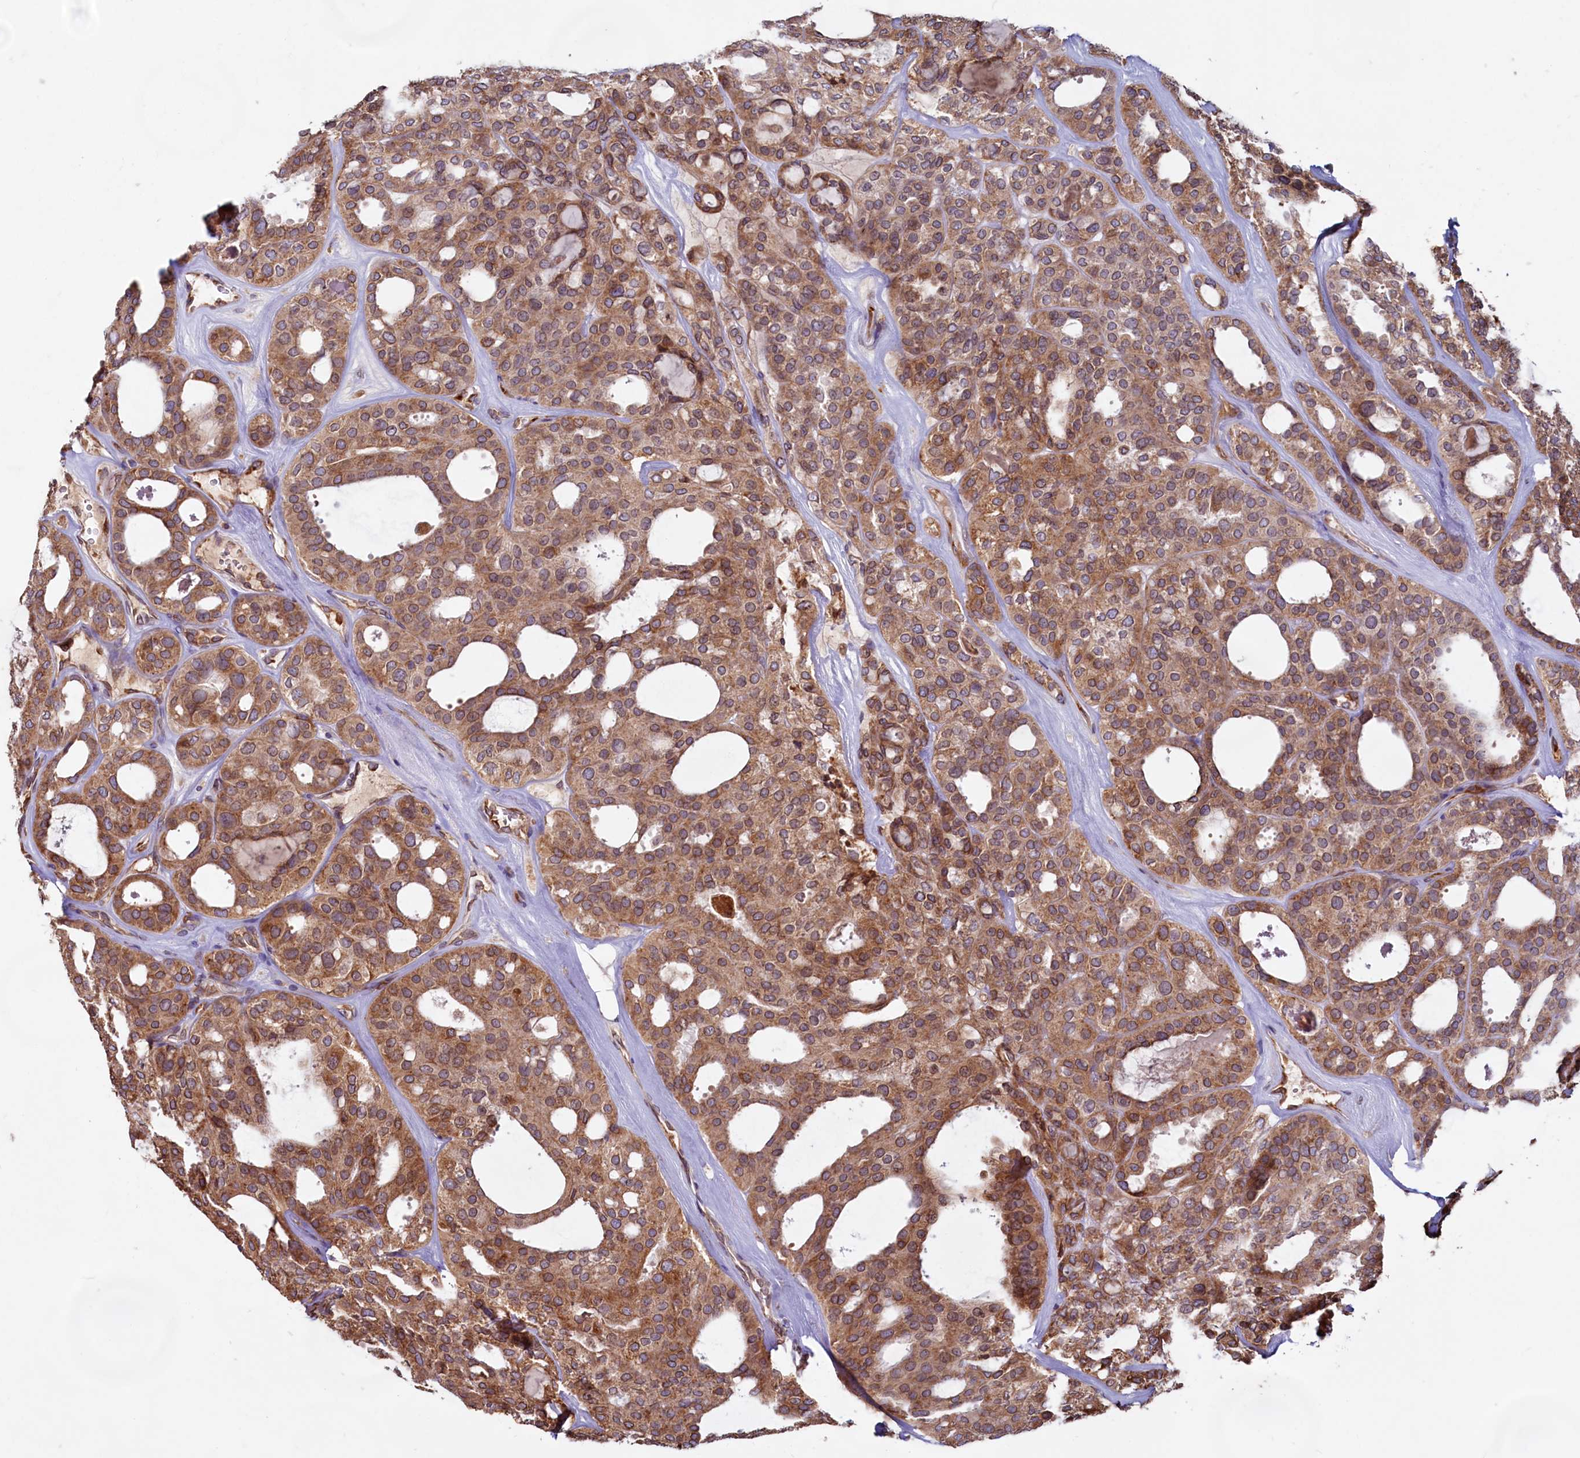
{"staining": {"intensity": "moderate", "quantity": ">75%", "location": "cytoplasmic/membranous"}, "tissue": "thyroid cancer", "cell_type": "Tumor cells", "image_type": "cancer", "snomed": [{"axis": "morphology", "description": "Follicular adenoma carcinoma, NOS"}, {"axis": "topography", "description": "Thyroid gland"}], "caption": "Immunohistochemical staining of human follicular adenoma carcinoma (thyroid) demonstrates moderate cytoplasmic/membranous protein expression in approximately >75% of tumor cells.", "gene": "TBC1D19", "patient": {"sex": "male", "age": 75}}